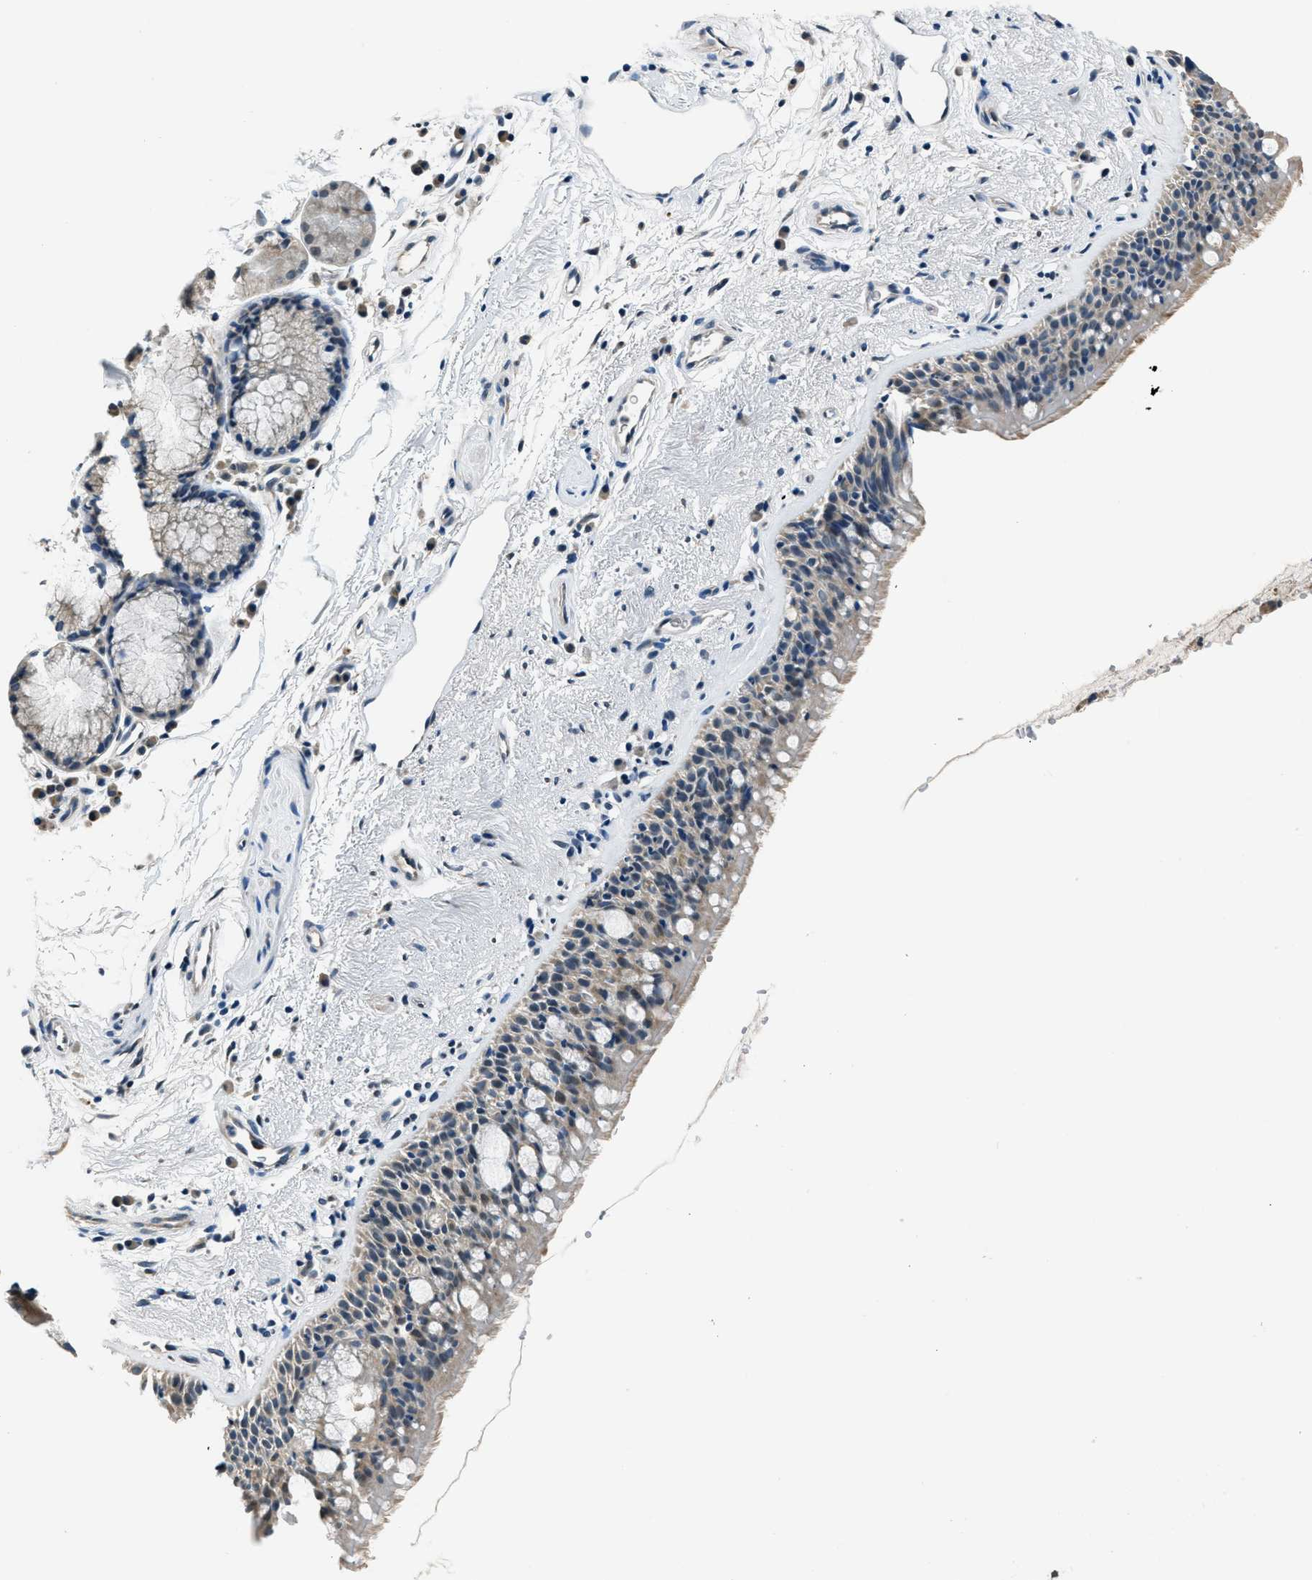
{"staining": {"intensity": "weak", "quantity": "25%-75%", "location": "cytoplasmic/membranous"}, "tissue": "bronchus", "cell_type": "Respiratory epithelial cells", "image_type": "normal", "snomed": [{"axis": "morphology", "description": "Normal tissue, NOS"}, {"axis": "topography", "description": "Bronchus"}], "caption": "This histopathology image reveals unremarkable bronchus stained with immunohistochemistry (IHC) to label a protein in brown. The cytoplasmic/membranous of respiratory epithelial cells show weak positivity for the protein. Nuclei are counter-stained blue.", "gene": "NME8", "patient": {"sex": "female", "age": 54}}